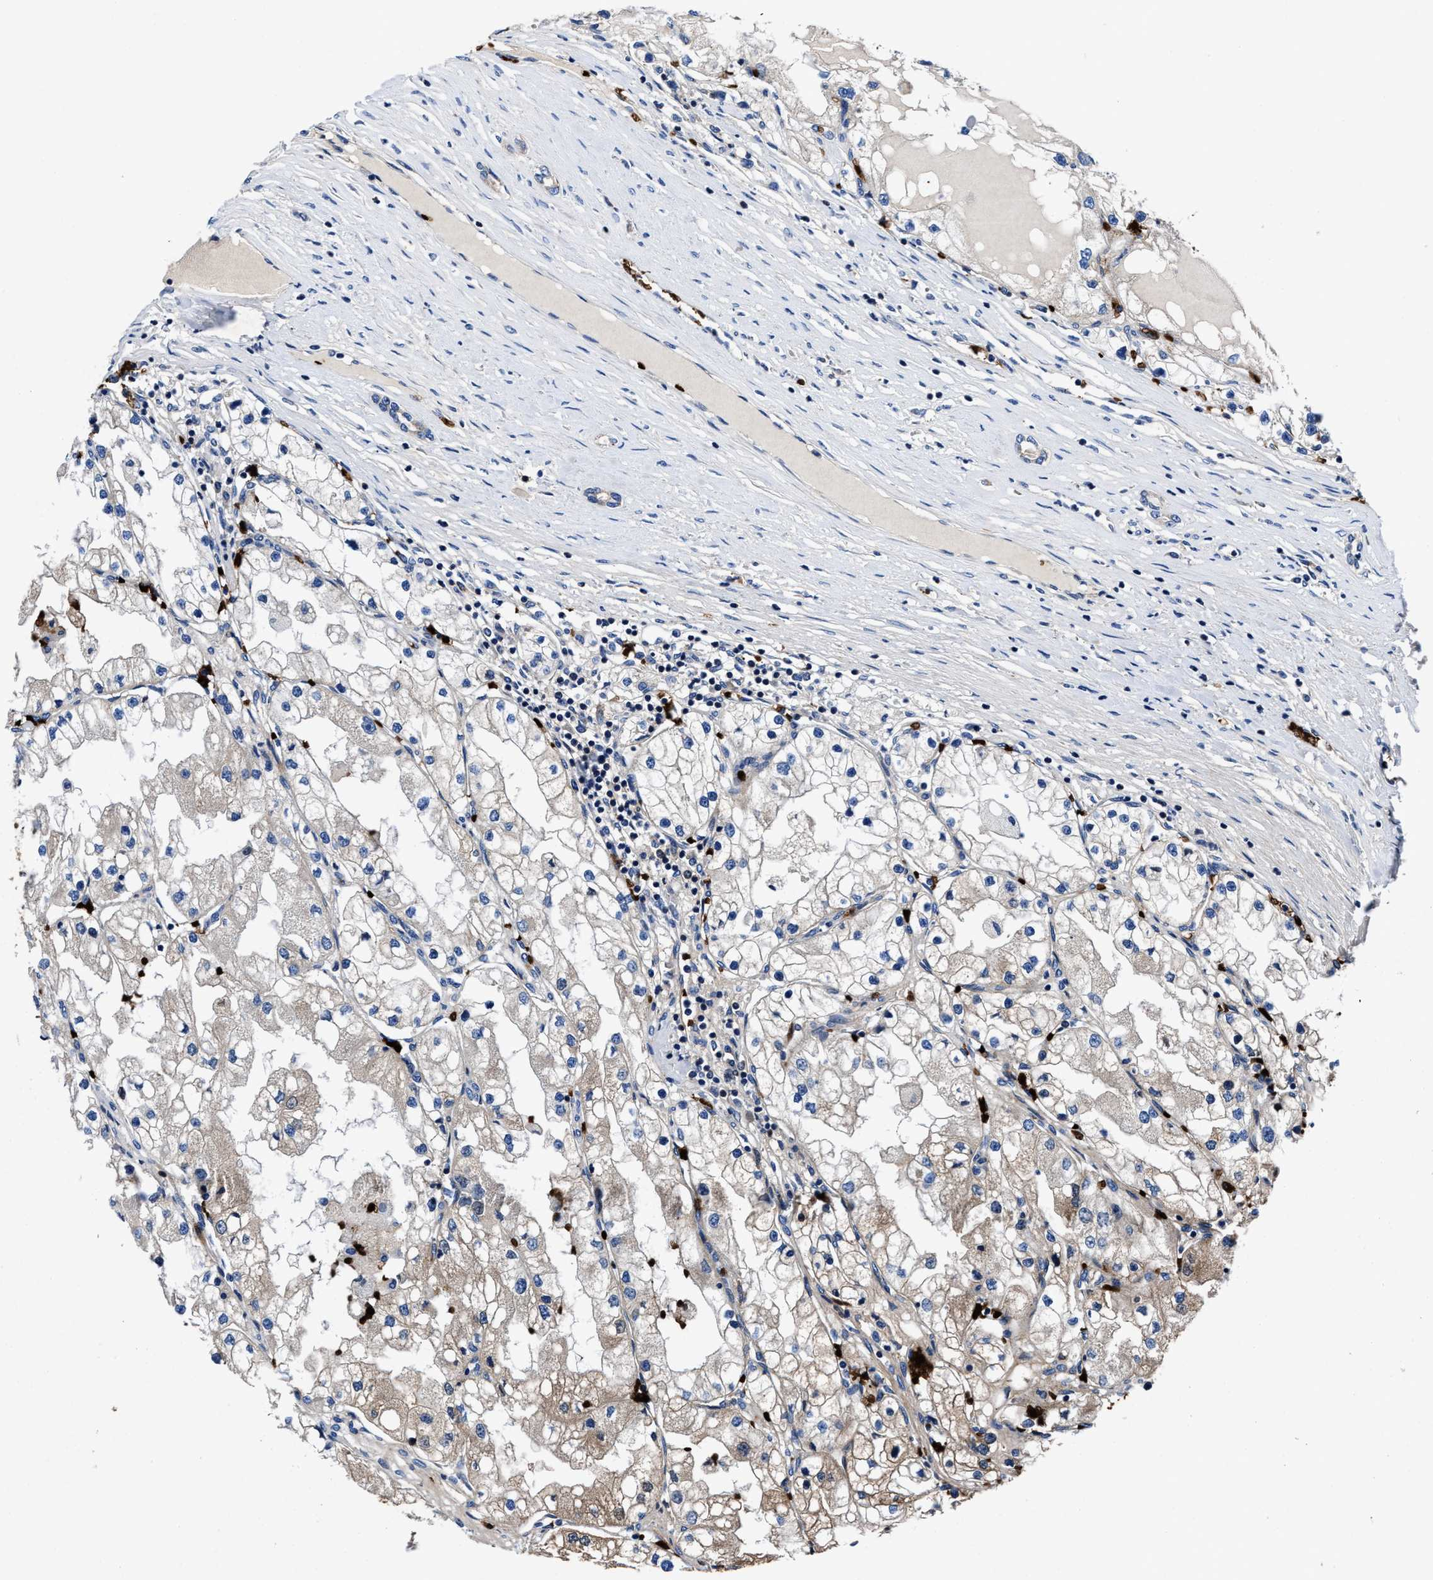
{"staining": {"intensity": "weak", "quantity": "<25%", "location": "cytoplasmic/membranous"}, "tissue": "renal cancer", "cell_type": "Tumor cells", "image_type": "cancer", "snomed": [{"axis": "morphology", "description": "Adenocarcinoma, NOS"}, {"axis": "topography", "description": "Kidney"}], "caption": "Renal cancer stained for a protein using immunohistochemistry (IHC) displays no expression tumor cells.", "gene": "PHLPP1", "patient": {"sex": "male", "age": 68}}